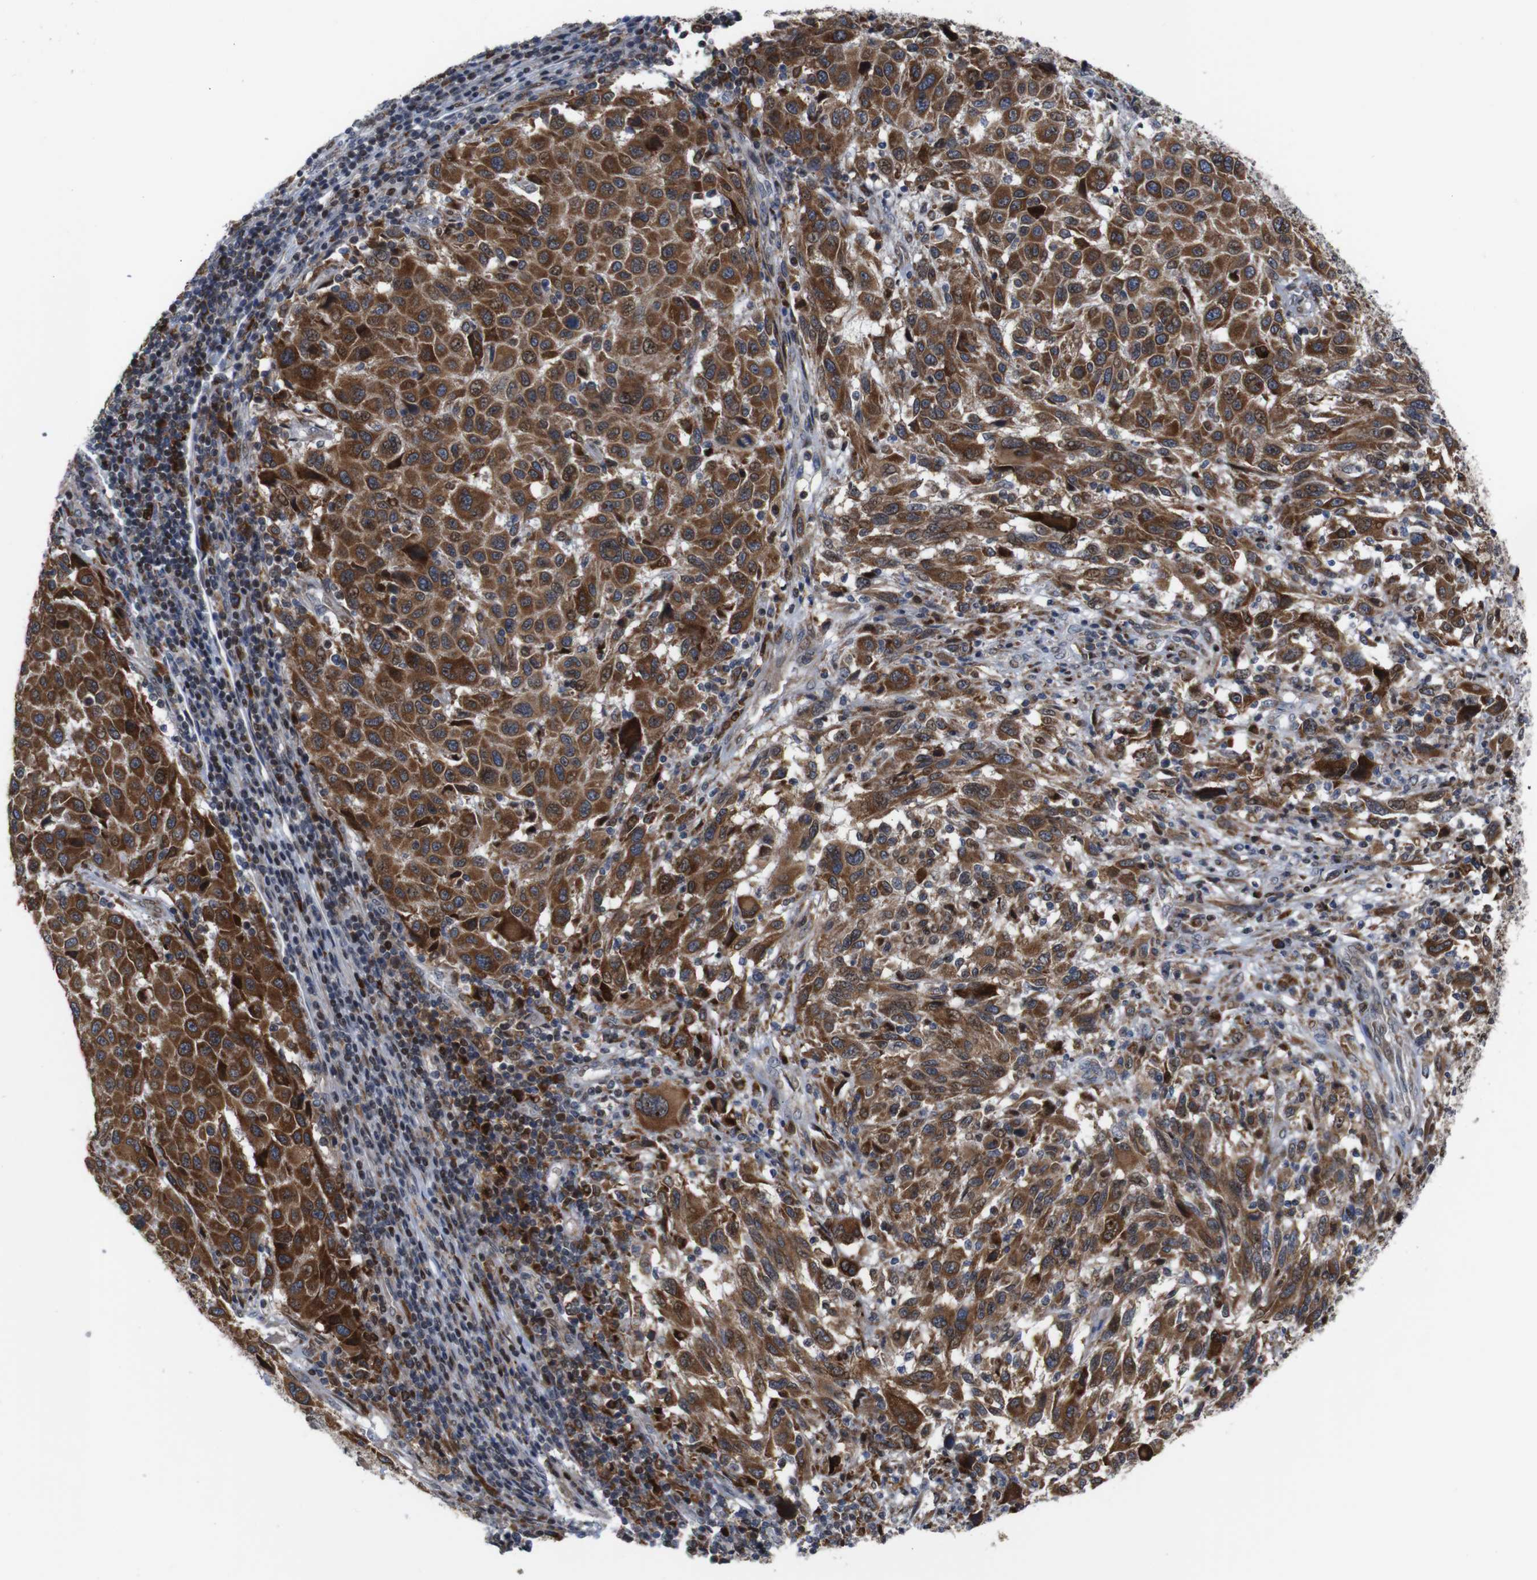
{"staining": {"intensity": "strong", "quantity": ">75%", "location": "cytoplasmic/membranous"}, "tissue": "melanoma", "cell_type": "Tumor cells", "image_type": "cancer", "snomed": [{"axis": "morphology", "description": "Malignant melanoma, Metastatic site"}, {"axis": "topography", "description": "Lymph node"}], "caption": "This micrograph shows immunohistochemistry (IHC) staining of malignant melanoma (metastatic site), with high strong cytoplasmic/membranous staining in about >75% of tumor cells.", "gene": "PTPN1", "patient": {"sex": "male", "age": 61}}